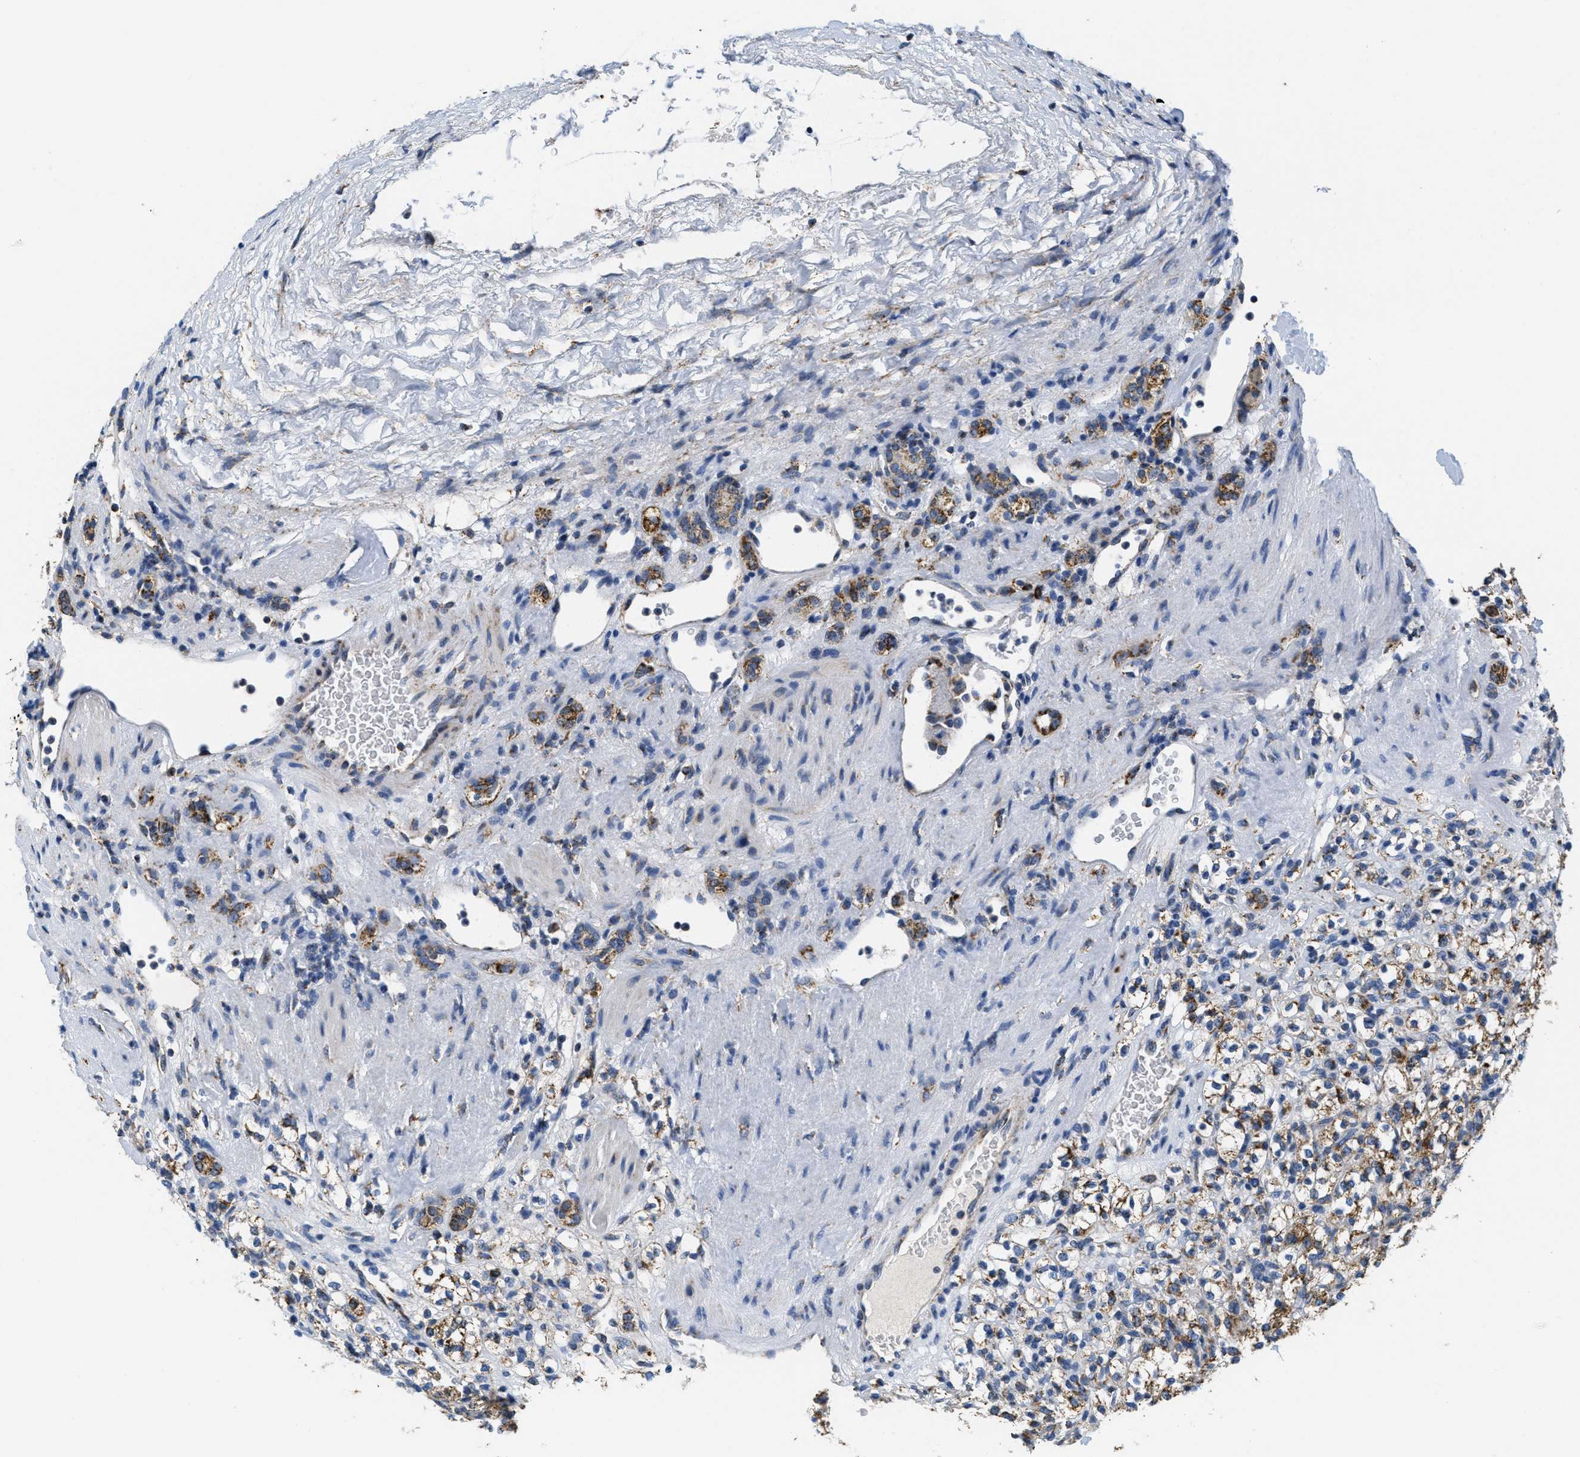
{"staining": {"intensity": "moderate", "quantity": ">75%", "location": "cytoplasmic/membranous"}, "tissue": "renal cancer", "cell_type": "Tumor cells", "image_type": "cancer", "snomed": [{"axis": "morphology", "description": "Normal tissue, NOS"}, {"axis": "morphology", "description": "Adenocarcinoma, NOS"}, {"axis": "topography", "description": "Kidney"}], "caption": "Renal cancer (adenocarcinoma) stained with a brown dye demonstrates moderate cytoplasmic/membranous positive positivity in about >75% of tumor cells.", "gene": "KCNJ5", "patient": {"sex": "female", "age": 72}}